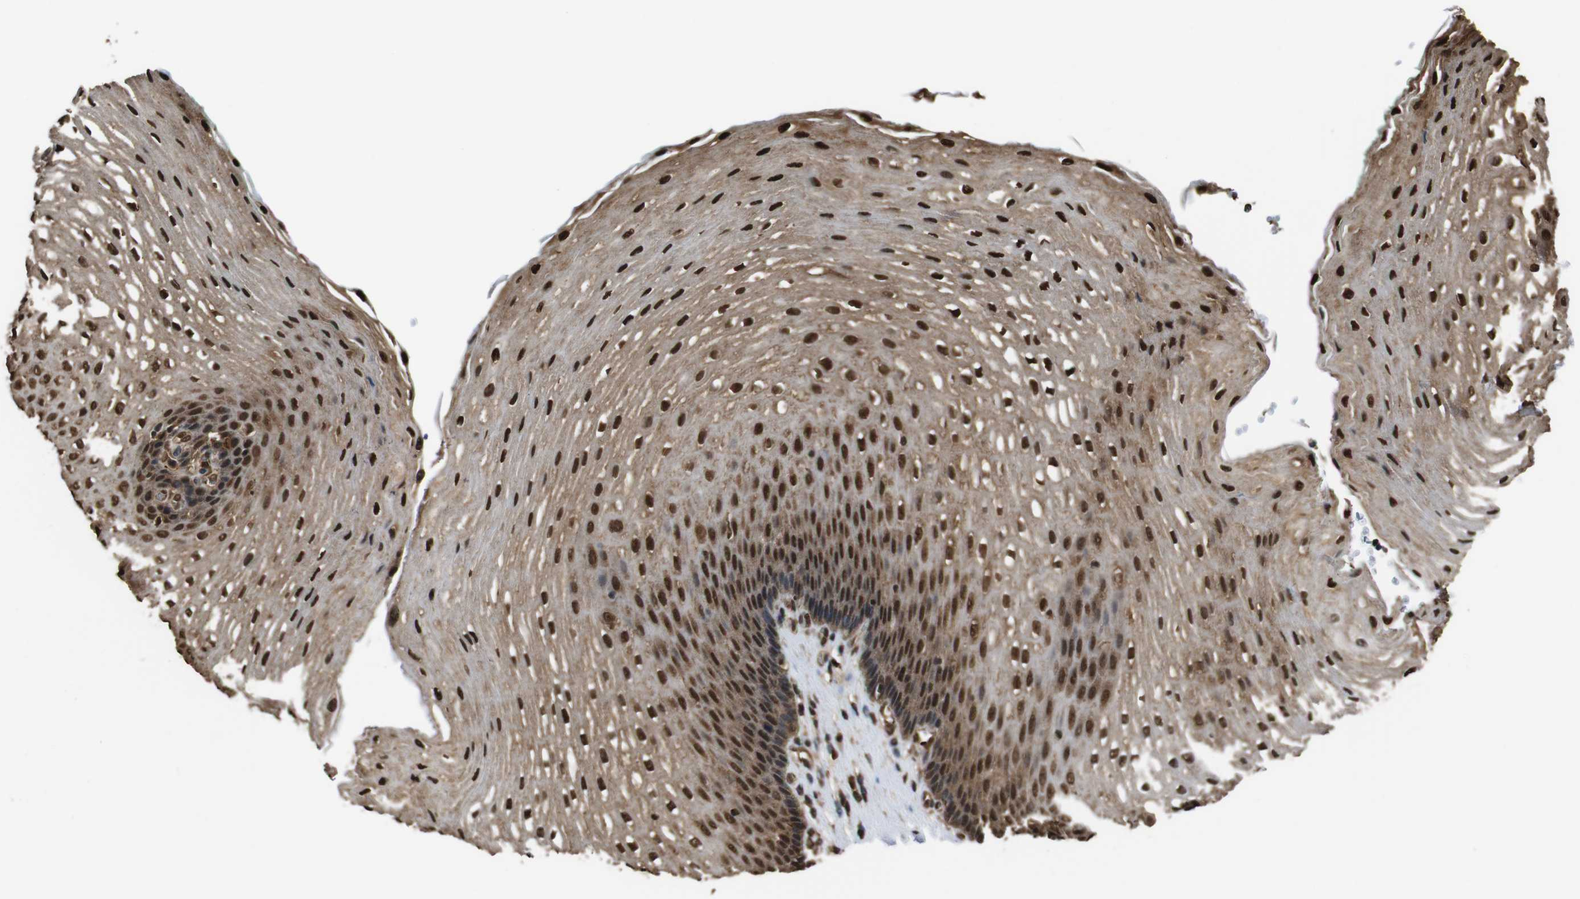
{"staining": {"intensity": "strong", "quantity": ">75%", "location": "cytoplasmic/membranous,nuclear"}, "tissue": "esophagus", "cell_type": "Squamous epithelial cells", "image_type": "normal", "snomed": [{"axis": "morphology", "description": "Normal tissue, NOS"}, {"axis": "topography", "description": "Esophagus"}], "caption": "IHC staining of normal esophagus, which demonstrates high levels of strong cytoplasmic/membranous,nuclear positivity in about >75% of squamous epithelial cells indicating strong cytoplasmic/membranous,nuclear protein expression. The staining was performed using DAB (brown) for protein detection and nuclei were counterstained in hematoxylin (blue).", "gene": "VCP", "patient": {"sex": "male", "age": 48}}